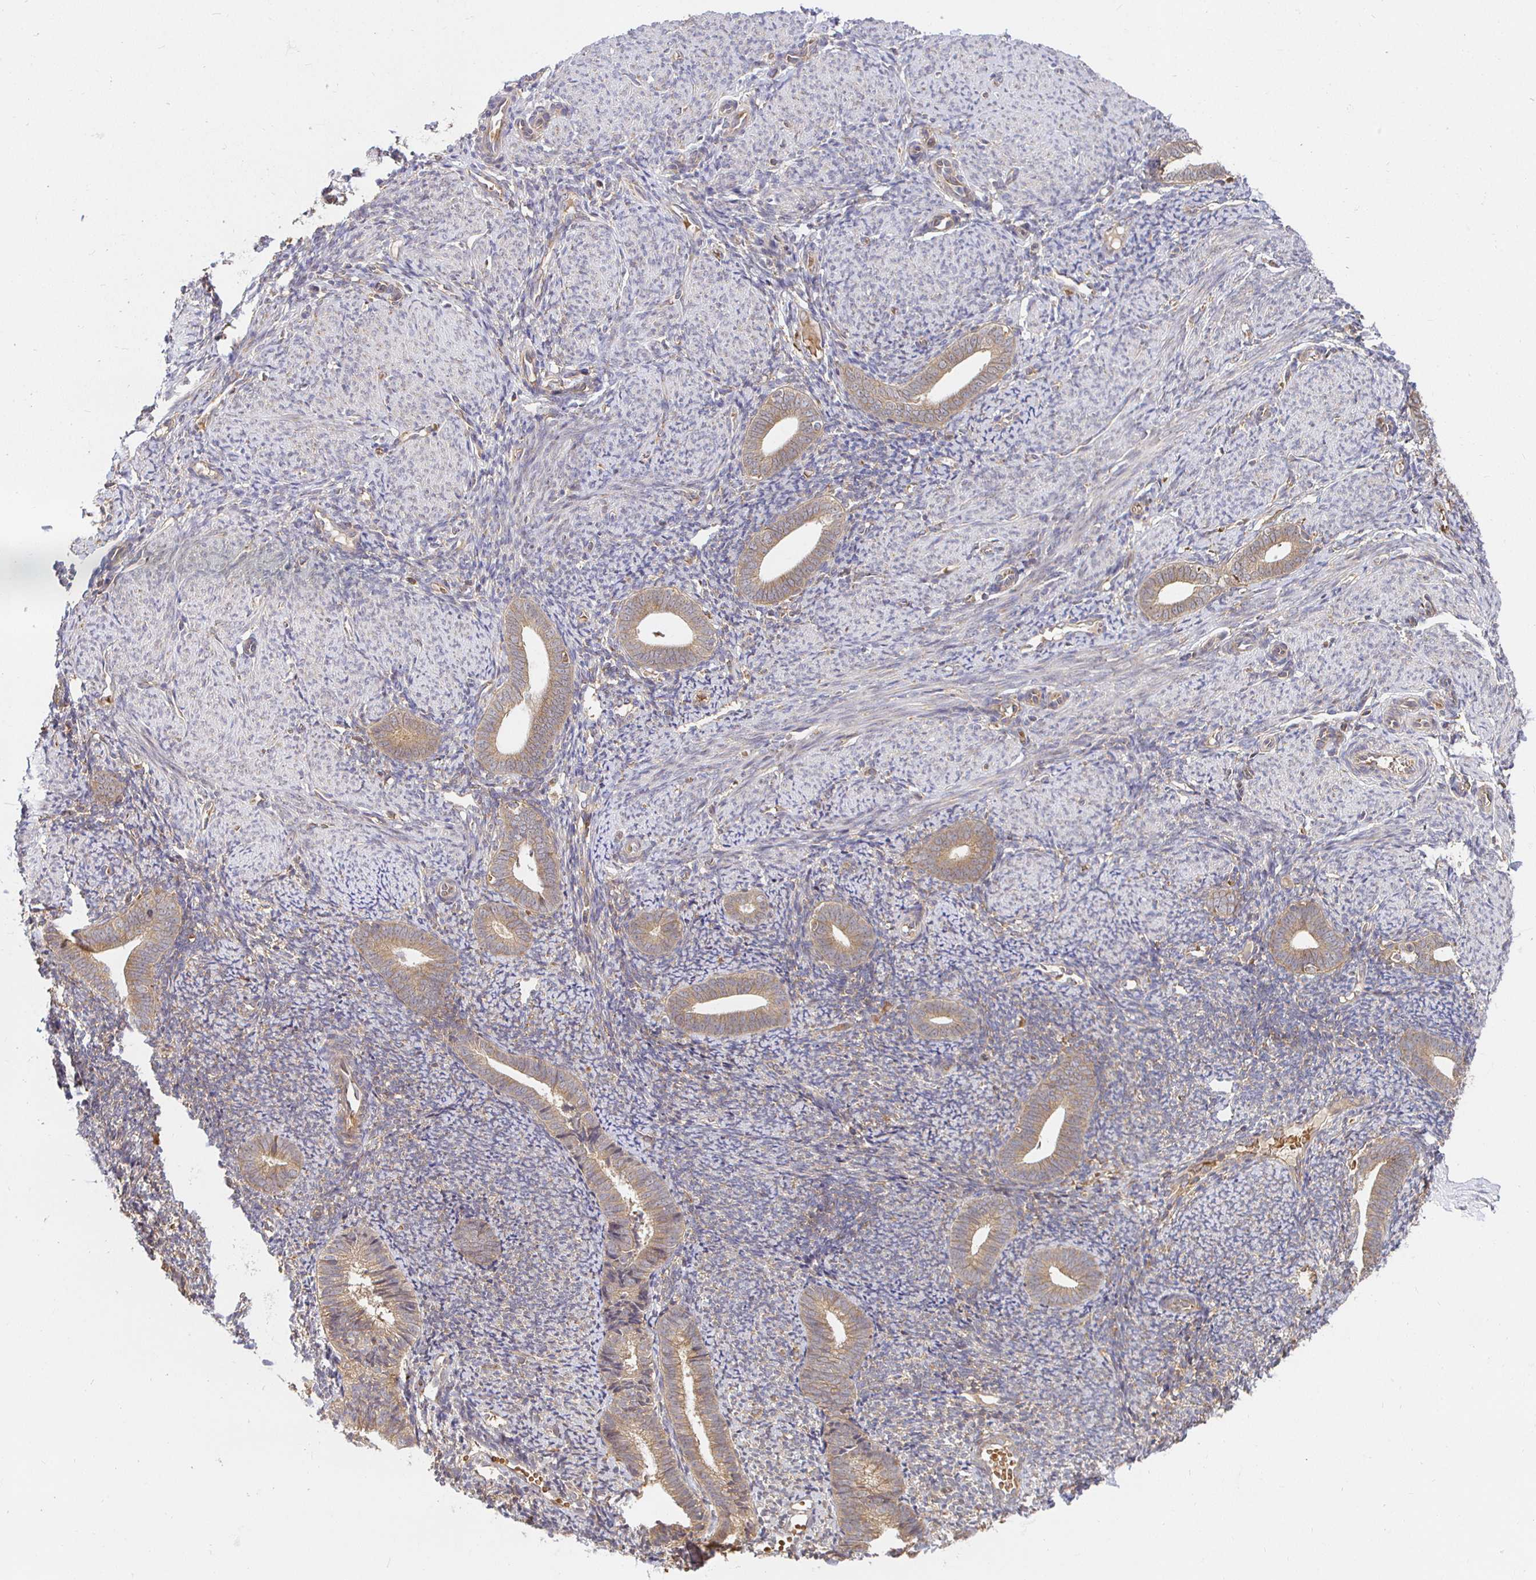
{"staining": {"intensity": "negative", "quantity": "none", "location": "none"}, "tissue": "endometrium", "cell_type": "Cells in endometrial stroma", "image_type": "normal", "snomed": [{"axis": "morphology", "description": "Normal tissue, NOS"}, {"axis": "topography", "description": "Endometrium"}], "caption": "Cells in endometrial stroma are negative for protein expression in normal human endometrium.", "gene": "IRAK1", "patient": {"sex": "female", "age": 39}}